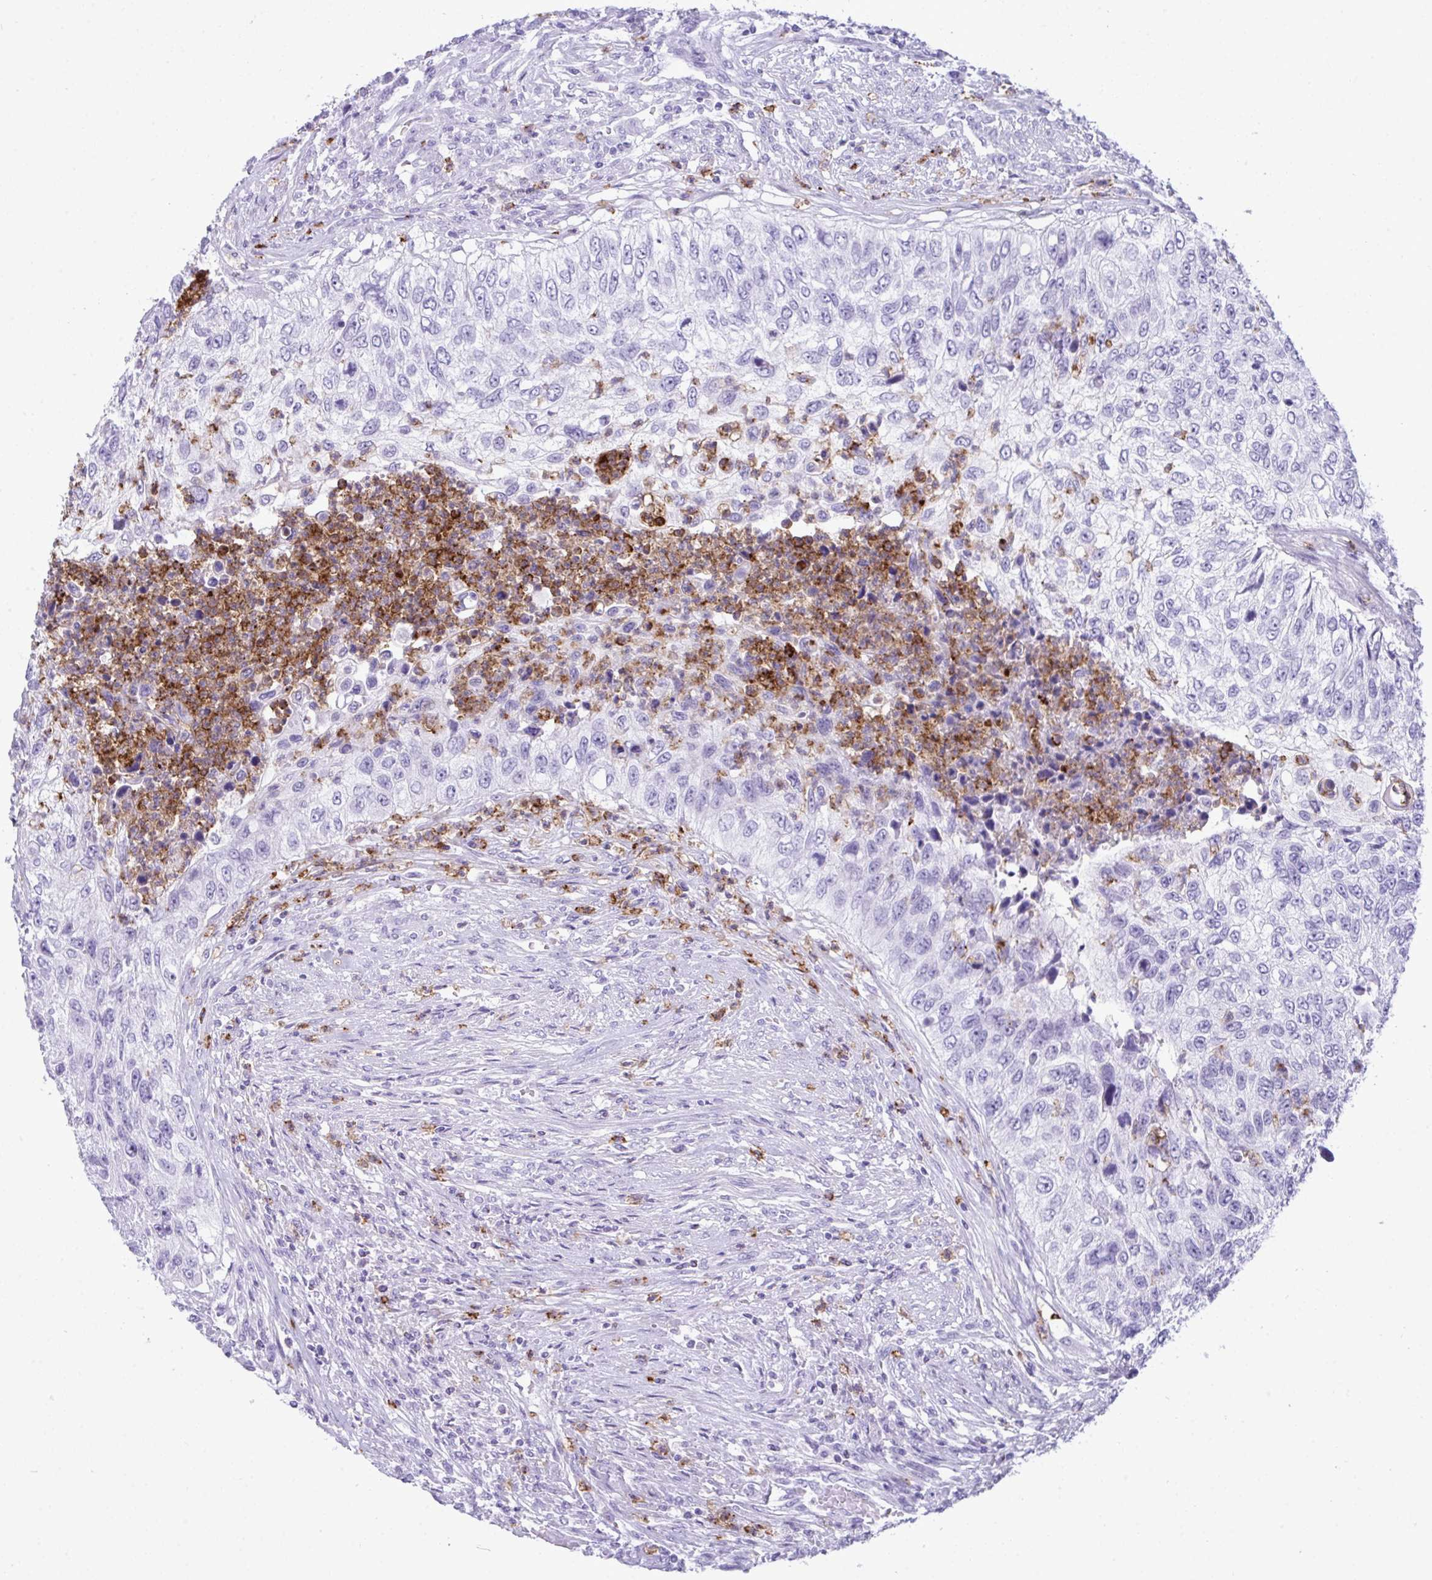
{"staining": {"intensity": "negative", "quantity": "none", "location": "none"}, "tissue": "urothelial cancer", "cell_type": "Tumor cells", "image_type": "cancer", "snomed": [{"axis": "morphology", "description": "Urothelial carcinoma, High grade"}, {"axis": "topography", "description": "Urinary bladder"}], "caption": "This is an immunohistochemistry histopathology image of urothelial cancer. There is no expression in tumor cells.", "gene": "ARHGAP42", "patient": {"sex": "female", "age": 60}}